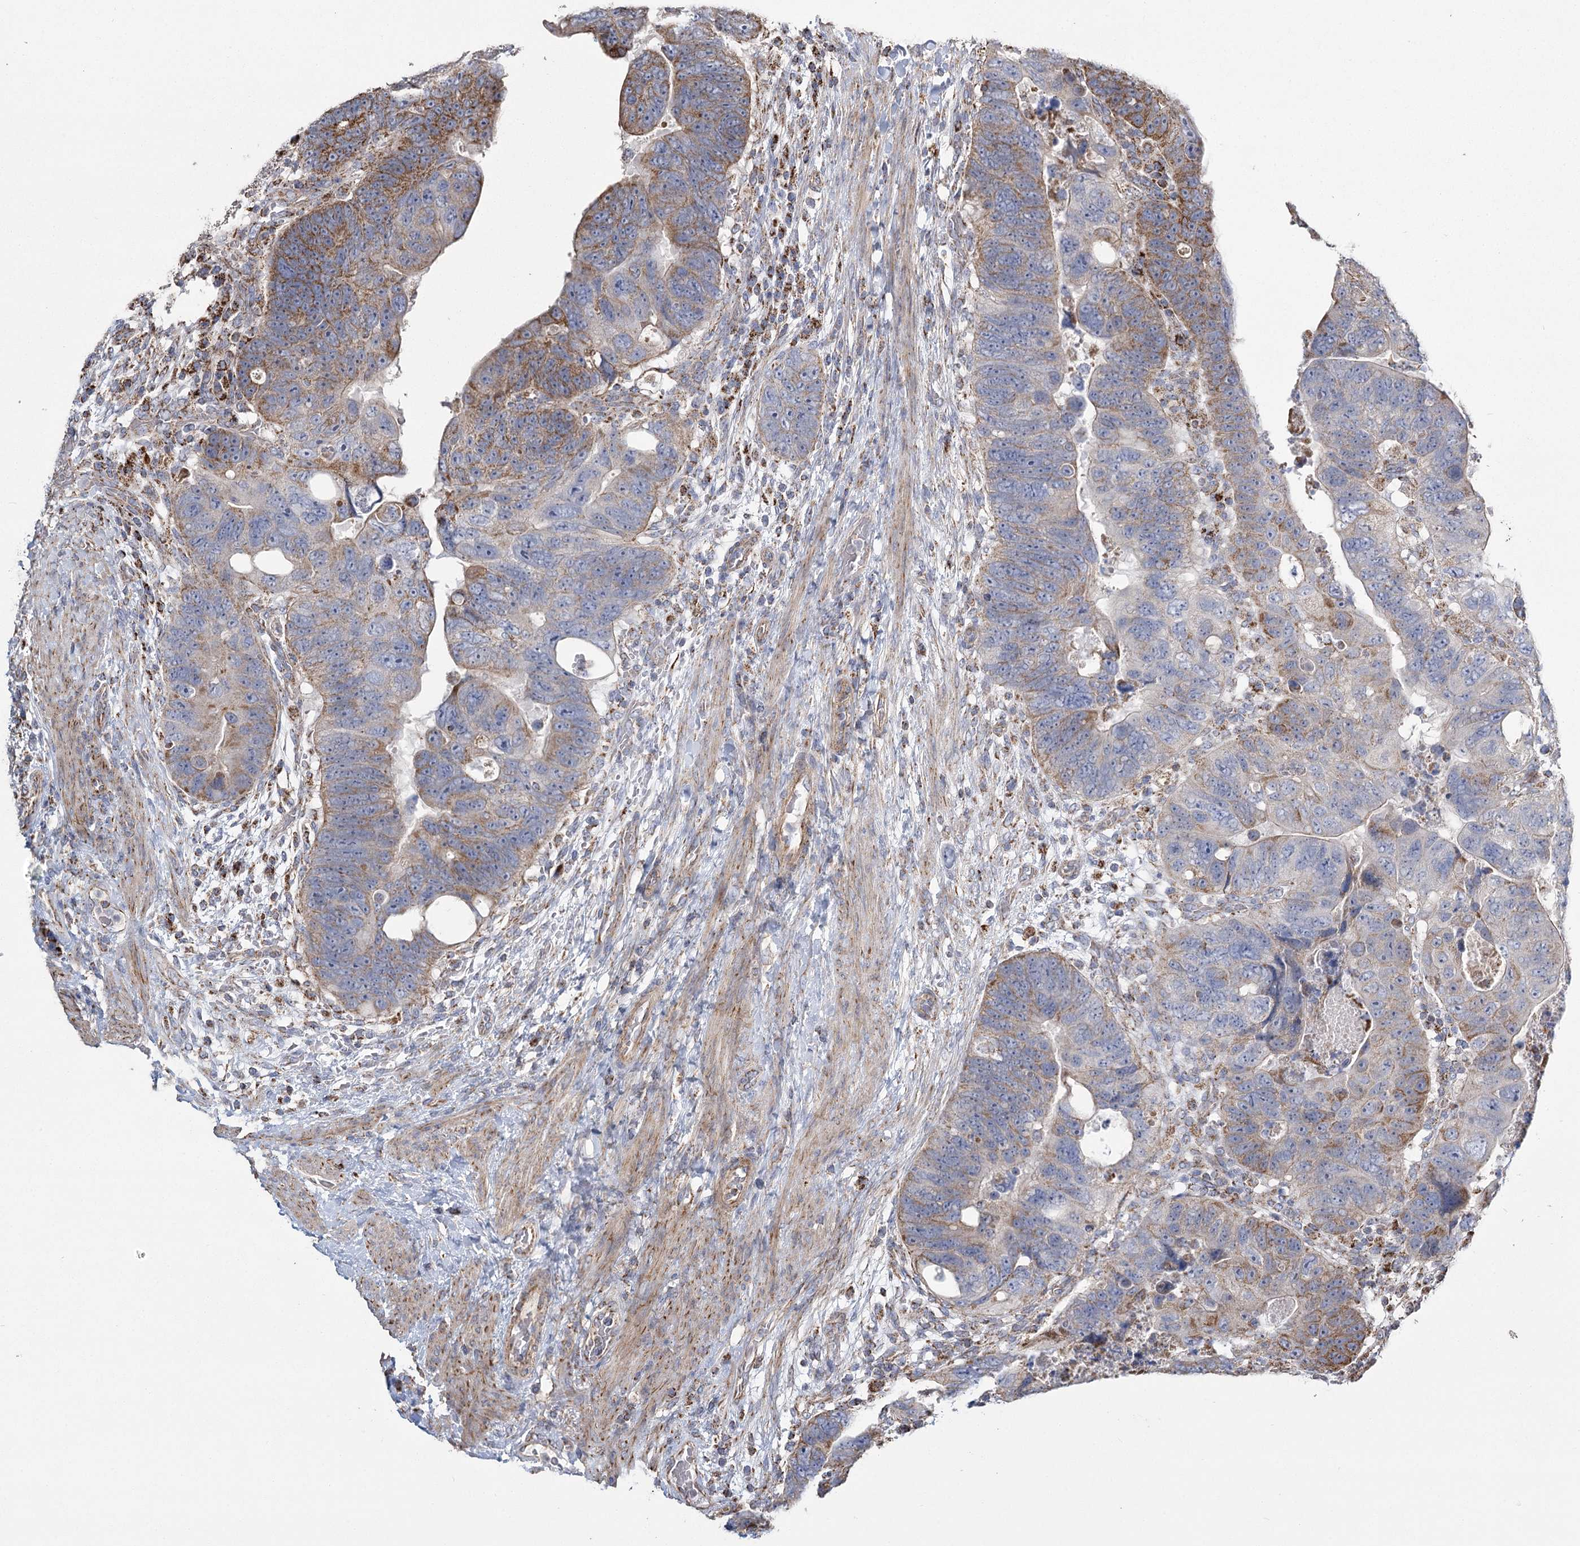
{"staining": {"intensity": "moderate", "quantity": "25%-75%", "location": "cytoplasmic/membranous"}, "tissue": "colorectal cancer", "cell_type": "Tumor cells", "image_type": "cancer", "snomed": [{"axis": "morphology", "description": "Adenocarcinoma, NOS"}, {"axis": "topography", "description": "Rectum"}], "caption": "Colorectal adenocarcinoma was stained to show a protein in brown. There is medium levels of moderate cytoplasmic/membranous expression in approximately 25%-75% of tumor cells.", "gene": "RANBP3L", "patient": {"sex": "male", "age": 59}}